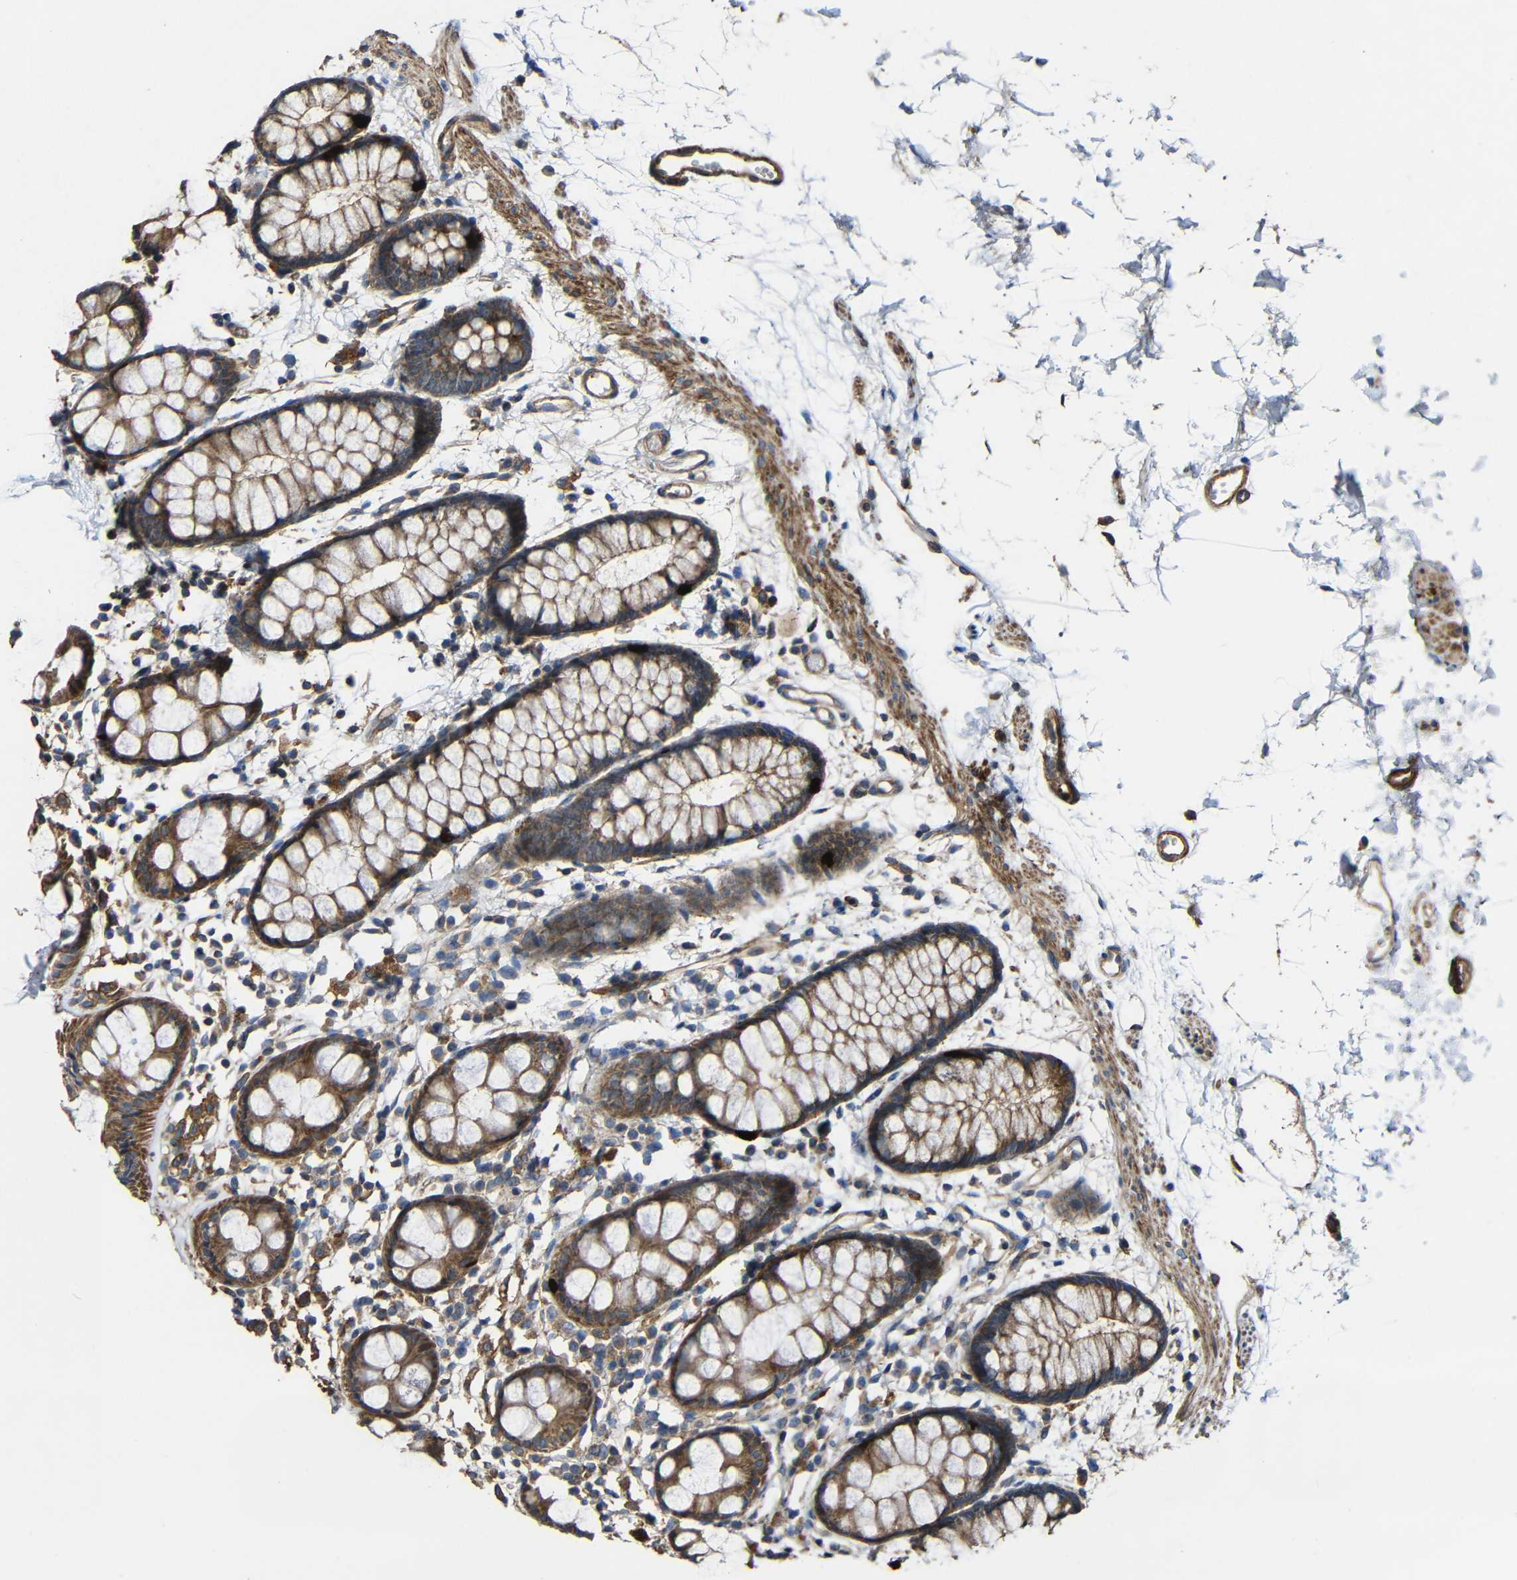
{"staining": {"intensity": "strong", "quantity": ">75%", "location": "cytoplasmic/membranous"}, "tissue": "rectum", "cell_type": "Glandular cells", "image_type": "normal", "snomed": [{"axis": "morphology", "description": "Normal tissue, NOS"}, {"axis": "topography", "description": "Rectum"}], "caption": "IHC (DAB (3,3'-diaminobenzidine)) staining of unremarkable human rectum shows strong cytoplasmic/membranous protein expression in approximately >75% of glandular cells. The staining was performed using DAB, with brown indicating positive protein expression. Nuclei are stained blue with hematoxylin.", "gene": "RHOT2", "patient": {"sex": "female", "age": 66}}